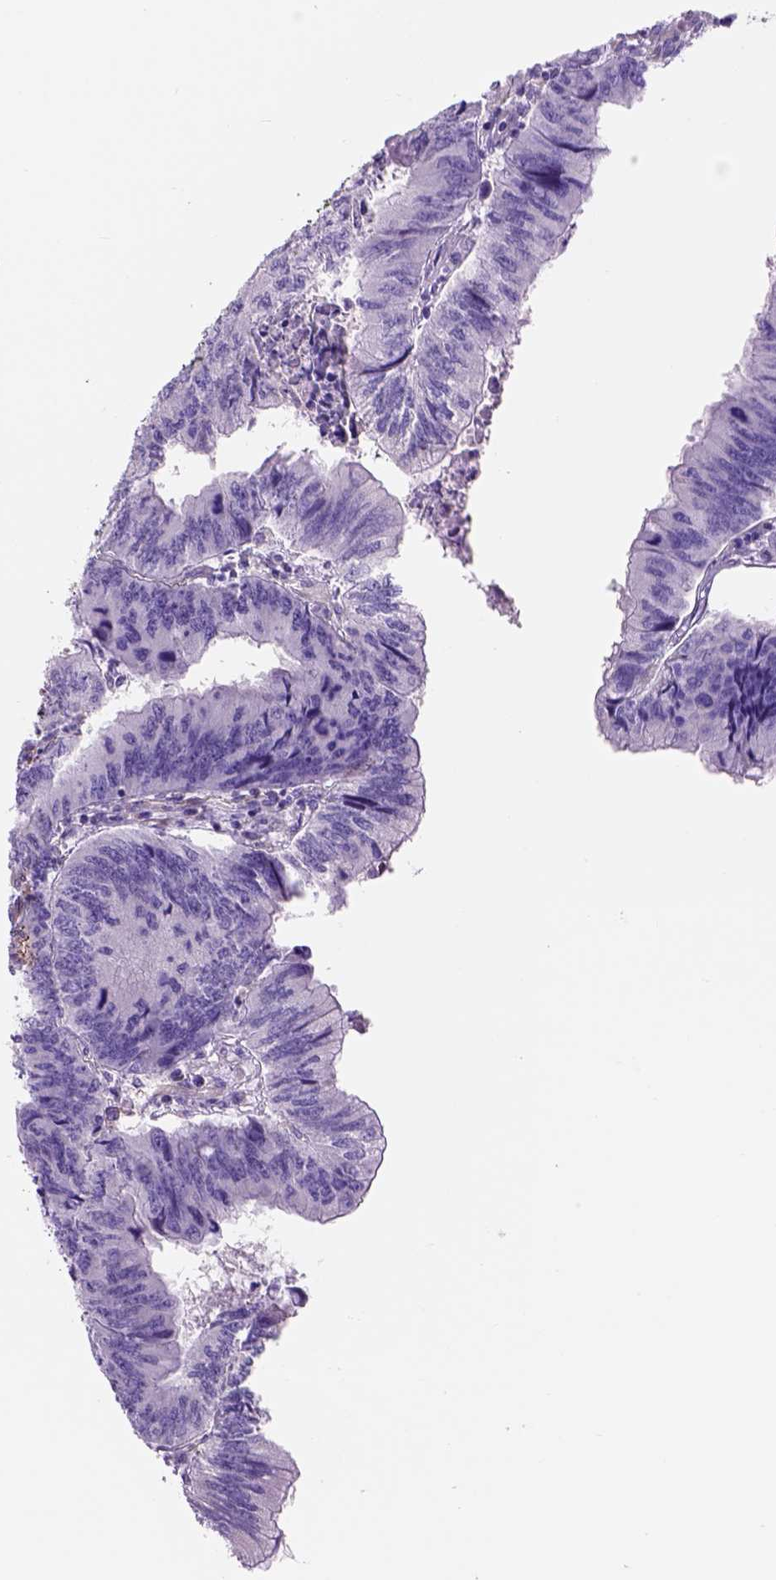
{"staining": {"intensity": "negative", "quantity": "none", "location": "none"}, "tissue": "colorectal cancer", "cell_type": "Tumor cells", "image_type": "cancer", "snomed": [{"axis": "morphology", "description": "Adenocarcinoma, NOS"}, {"axis": "topography", "description": "Colon"}], "caption": "DAB (3,3'-diaminobenzidine) immunohistochemical staining of human colorectal cancer displays no significant staining in tumor cells.", "gene": "ZZZ3", "patient": {"sex": "male", "age": 53}}